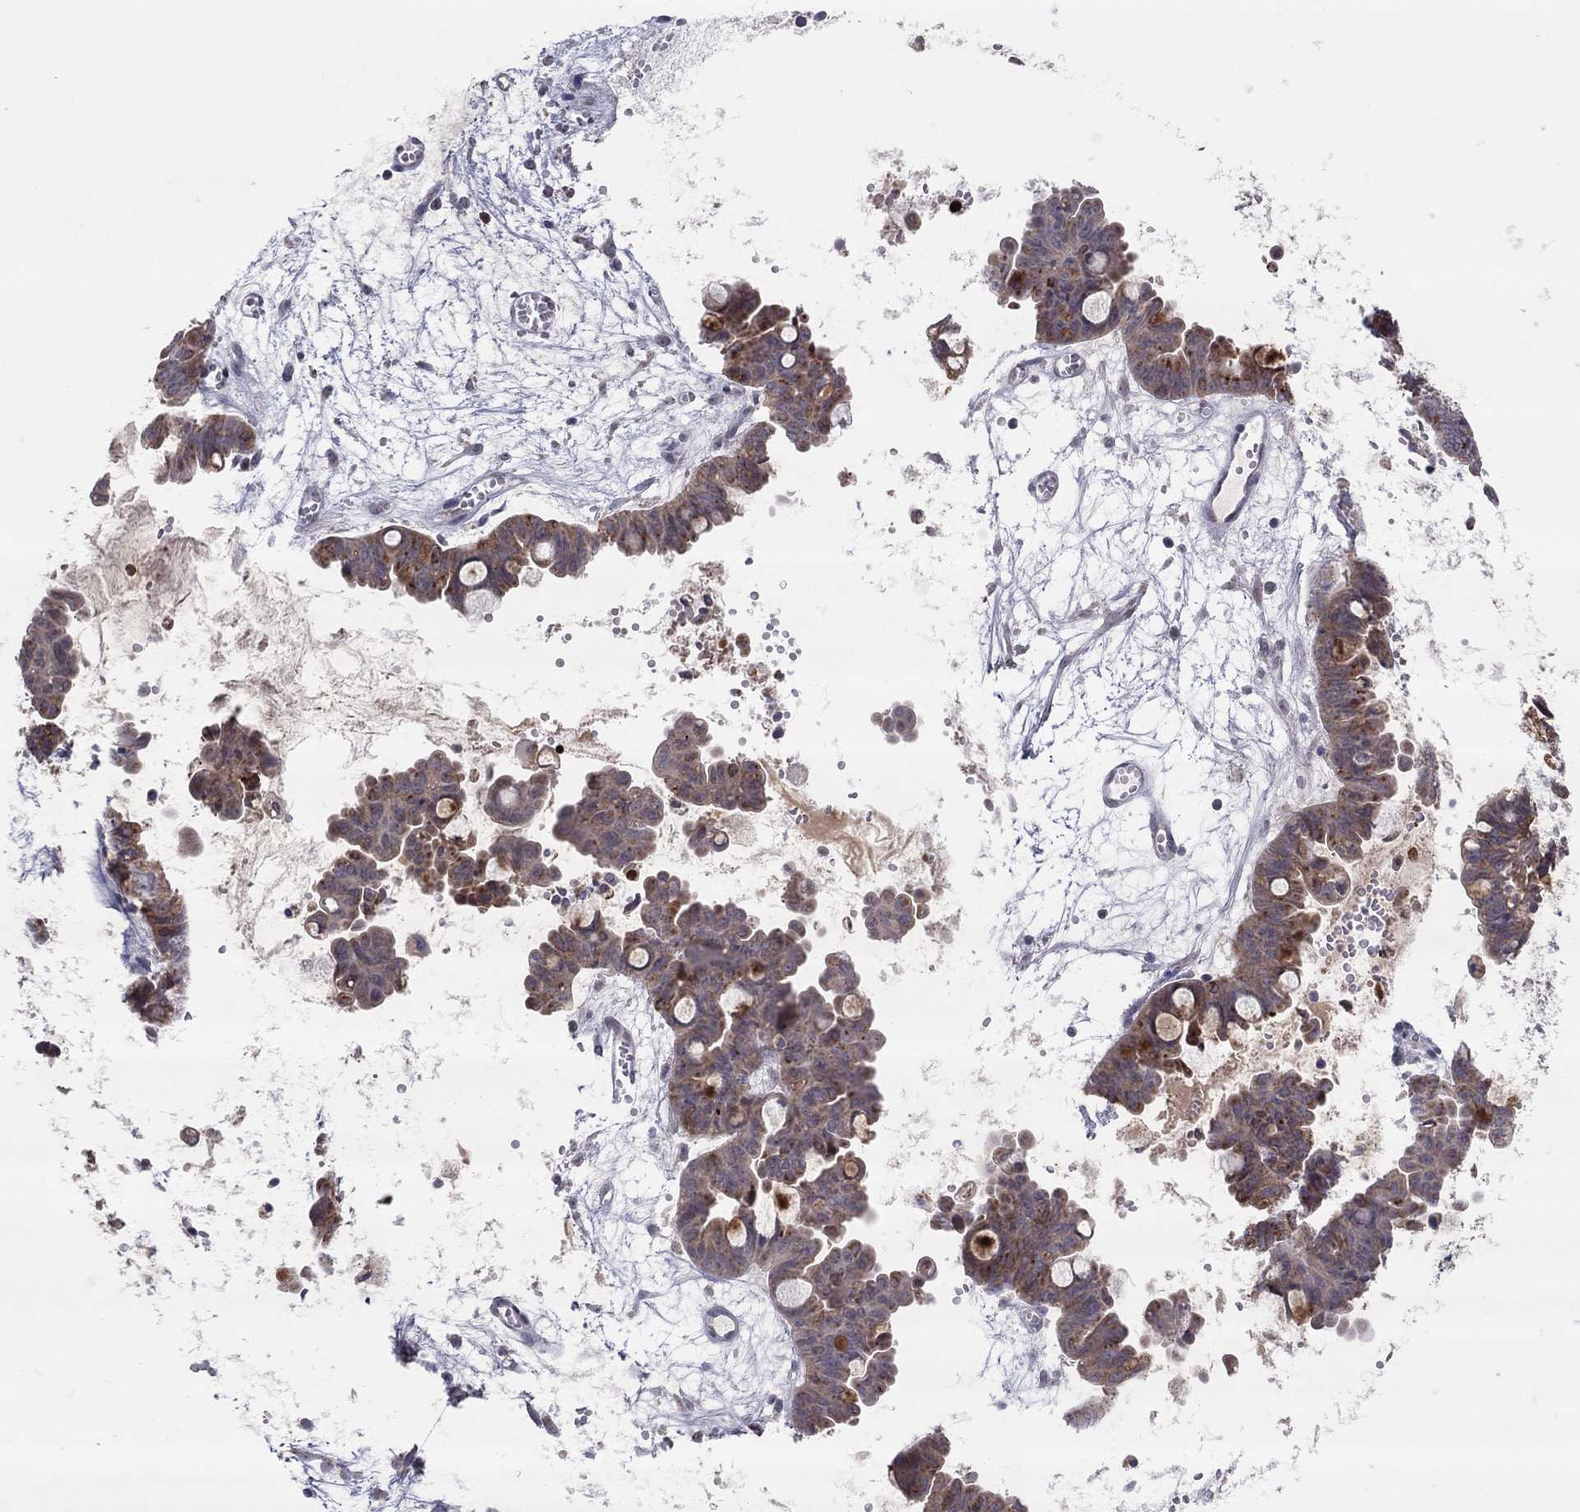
{"staining": {"intensity": "moderate", "quantity": ">75%", "location": "cytoplasmic/membranous"}, "tissue": "ovarian cancer", "cell_type": "Tumor cells", "image_type": "cancer", "snomed": [{"axis": "morphology", "description": "Cystadenocarcinoma, mucinous, NOS"}, {"axis": "topography", "description": "Ovary"}], "caption": "Human ovarian cancer stained with a brown dye exhibits moderate cytoplasmic/membranous positive expression in approximately >75% of tumor cells.", "gene": "CRACDL", "patient": {"sex": "female", "age": 63}}